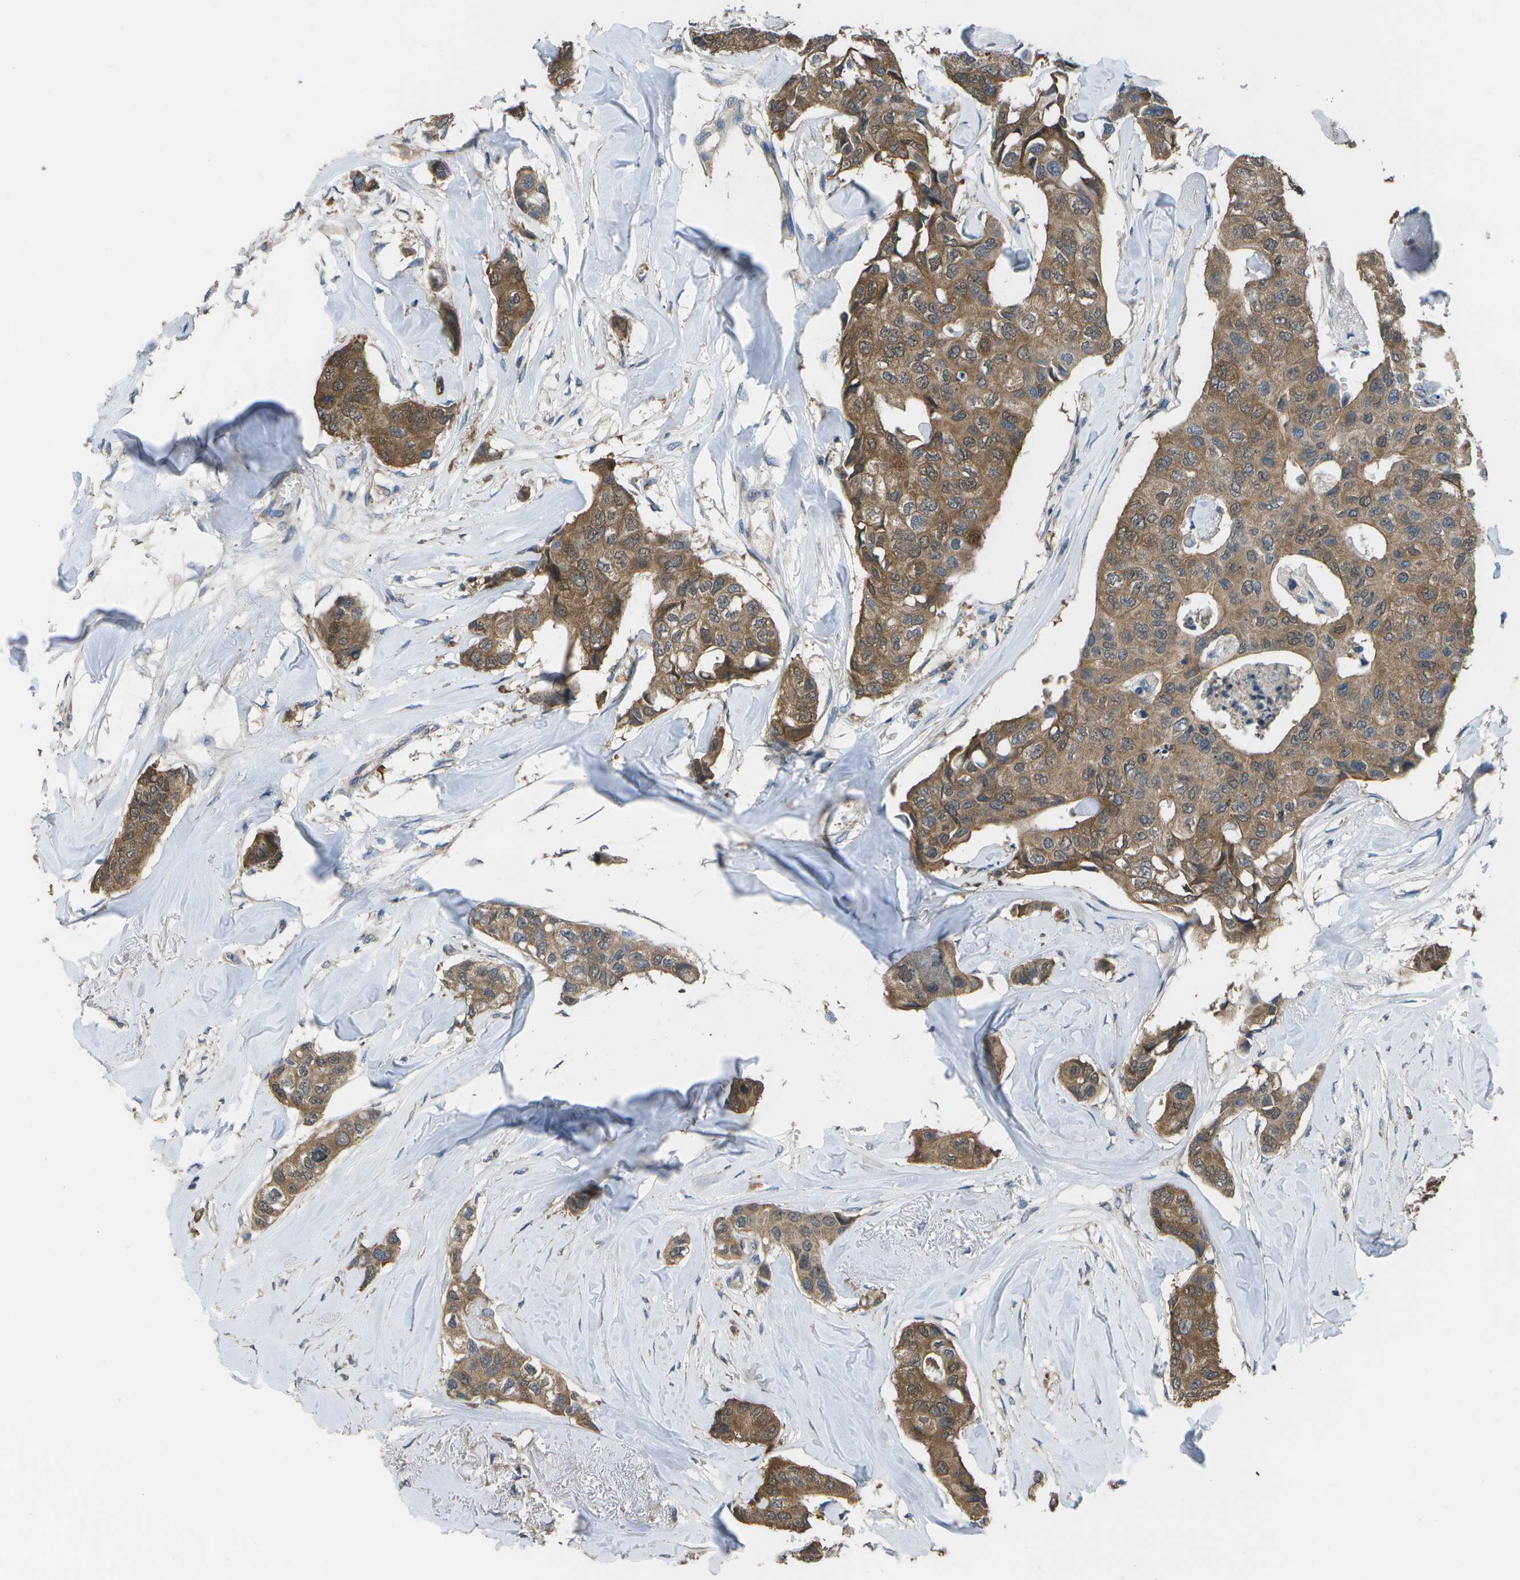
{"staining": {"intensity": "moderate", "quantity": ">75%", "location": "cytoplasmic/membranous"}, "tissue": "breast cancer", "cell_type": "Tumor cells", "image_type": "cancer", "snomed": [{"axis": "morphology", "description": "Duct carcinoma"}, {"axis": "topography", "description": "Breast"}], "caption": "Protein positivity by immunohistochemistry (IHC) demonstrates moderate cytoplasmic/membranous staining in approximately >75% of tumor cells in breast cancer (intraductal carcinoma). Nuclei are stained in blue.", "gene": "CLNS1A", "patient": {"sex": "female", "age": 80}}